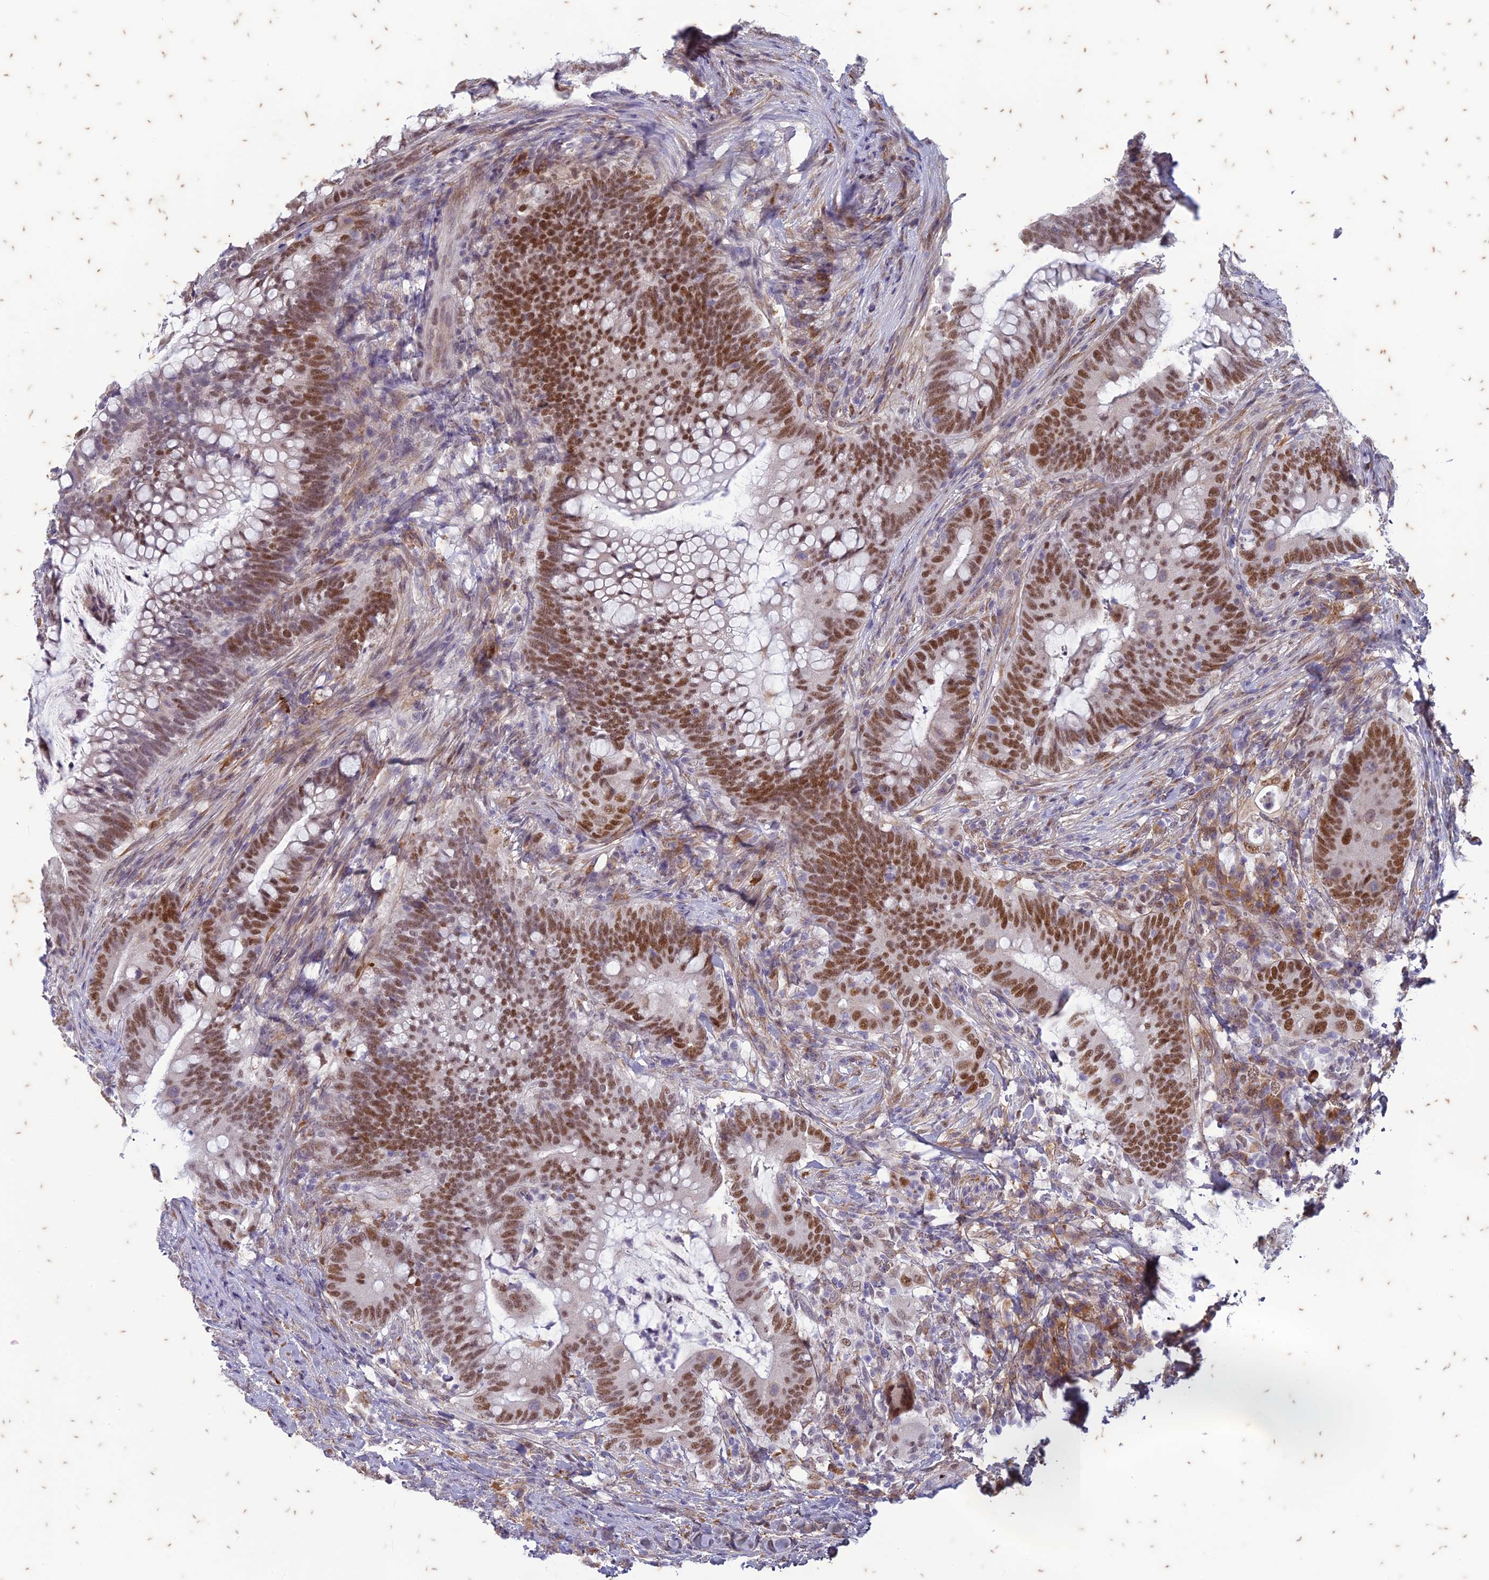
{"staining": {"intensity": "moderate", "quantity": ">75%", "location": "nuclear"}, "tissue": "colorectal cancer", "cell_type": "Tumor cells", "image_type": "cancer", "snomed": [{"axis": "morphology", "description": "Adenocarcinoma, NOS"}, {"axis": "topography", "description": "Colon"}], "caption": "Immunohistochemical staining of colorectal adenocarcinoma shows medium levels of moderate nuclear protein expression in approximately >75% of tumor cells.", "gene": "PABPN1L", "patient": {"sex": "female", "age": 66}}